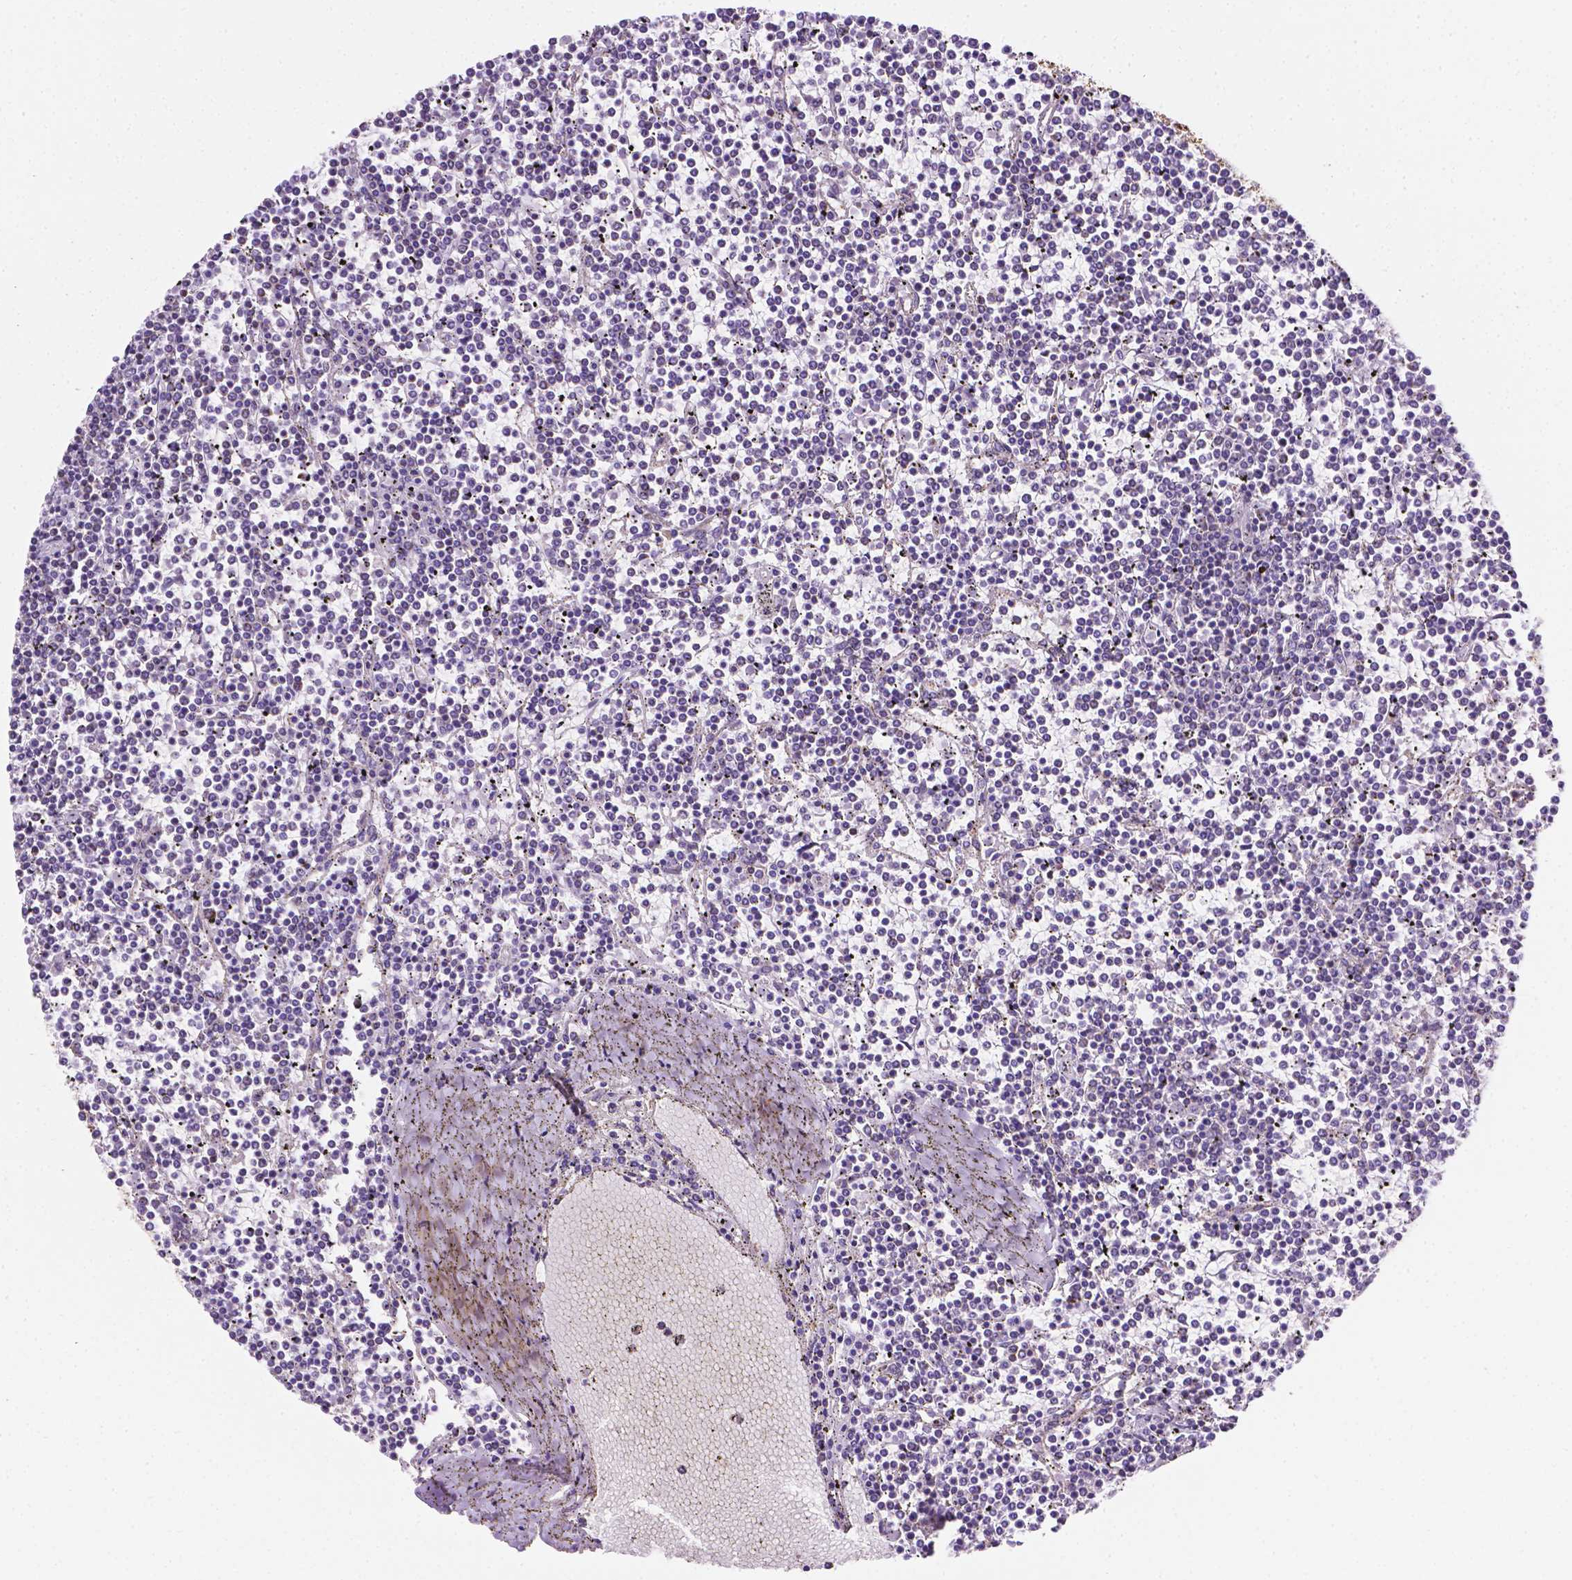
{"staining": {"intensity": "negative", "quantity": "none", "location": "none"}, "tissue": "lymphoma", "cell_type": "Tumor cells", "image_type": "cancer", "snomed": [{"axis": "morphology", "description": "Malignant lymphoma, non-Hodgkin's type, Low grade"}, {"axis": "topography", "description": "Spleen"}], "caption": "This histopathology image is of low-grade malignant lymphoma, non-Hodgkin's type stained with immunohistochemistry (IHC) to label a protein in brown with the nuclei are counter-stained blue. There is no positivity in tumor cells.", "gene": "RMDN3", "patient": {"sex": "female", "age": 19}}